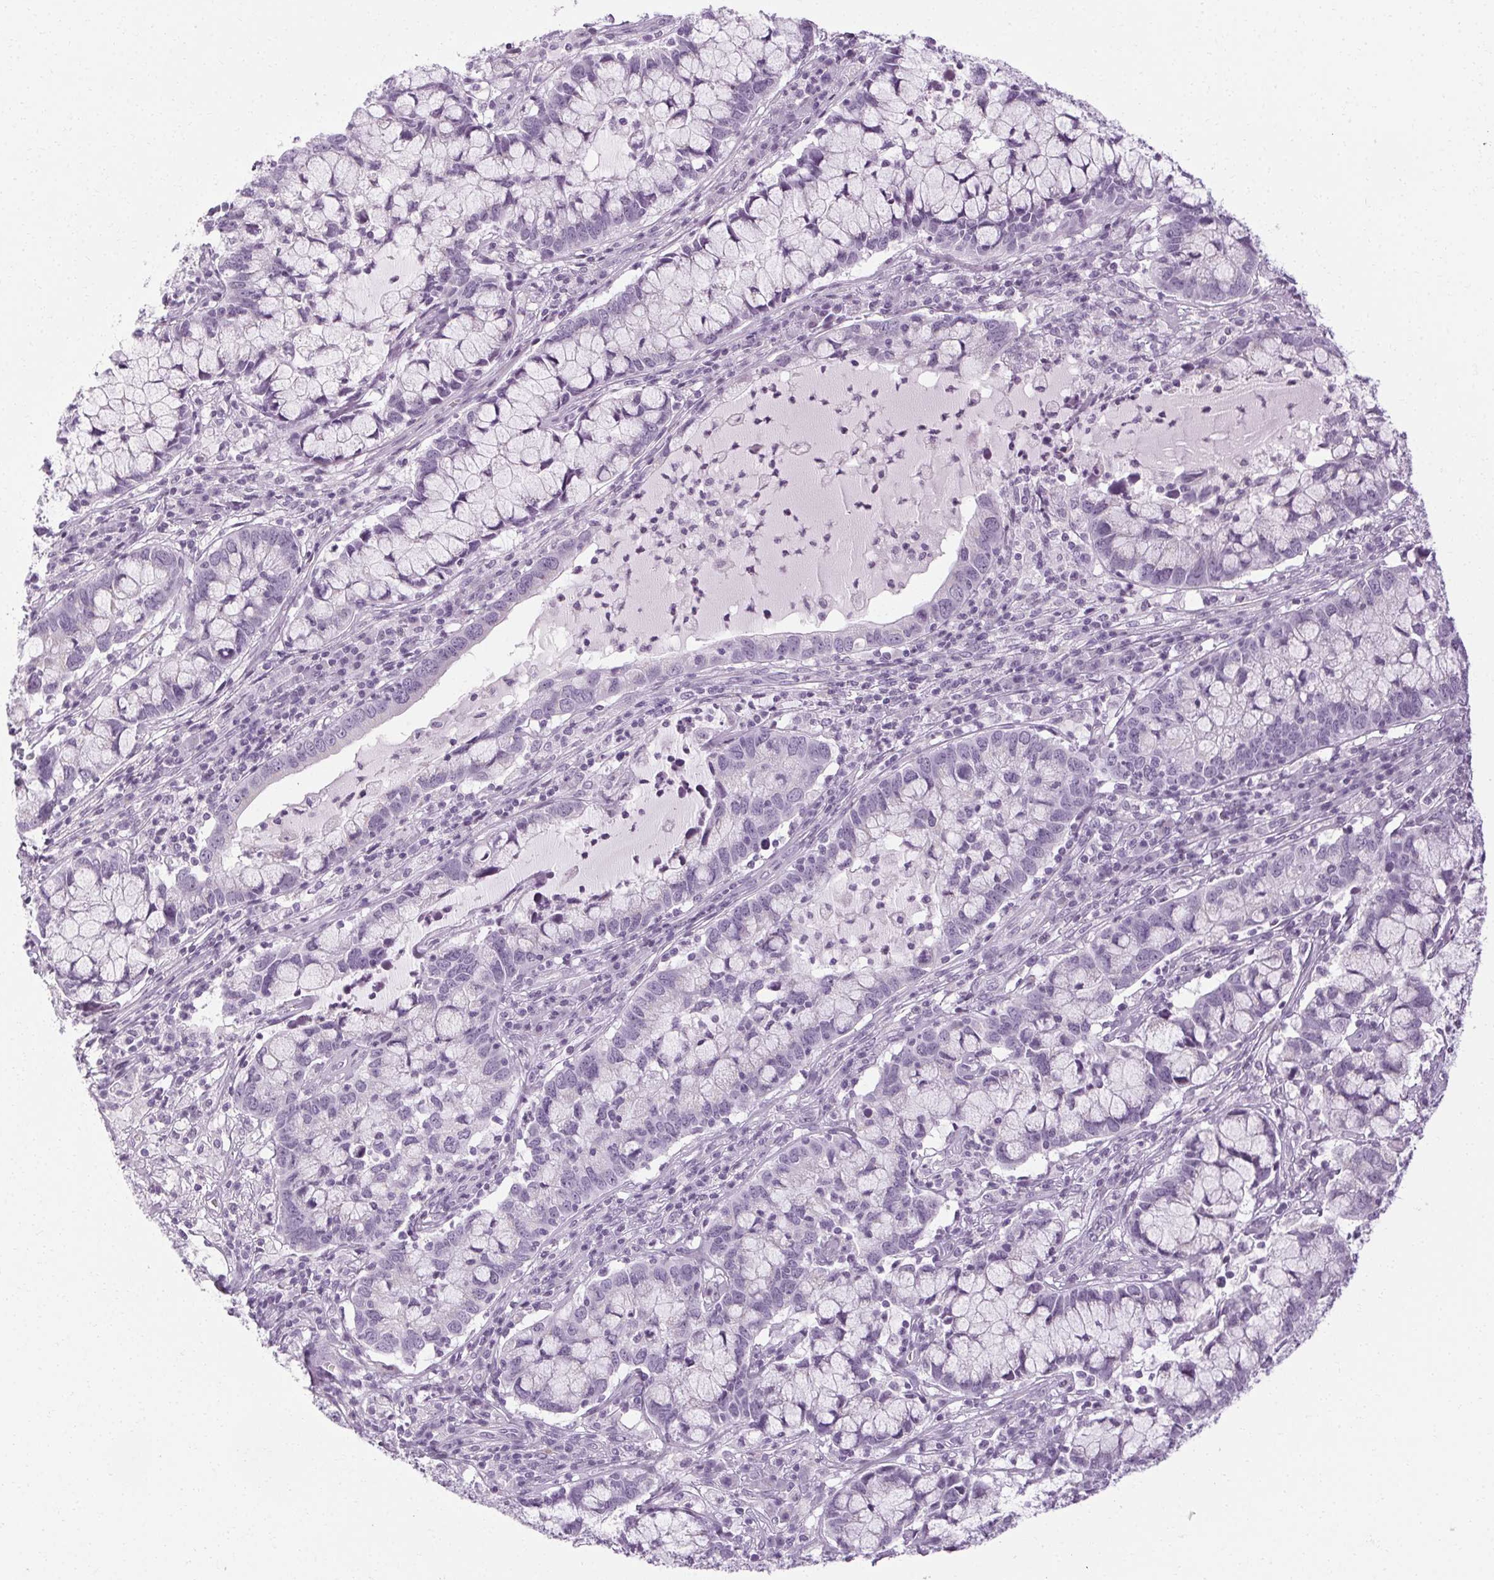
{"staining": {"intensity": "negative", "quantity": "none", "location": "none"}, "tissue": "cervical cancer", "cell_type": "Tumor cells", "image_type": "cancer", "snomed": [{"axis": "morphology", "description": "Adenocarcinoma, NOS"}, {"axis": "topography", "description": "Cervix"}], "caption": "IHC photomicrograph of adenocarcinoma (cervical) stained for a protein (brown), which reveals no staining in tumor cells.", "gene": "POMC", "patient": {"sex": "female", "age": 40}}